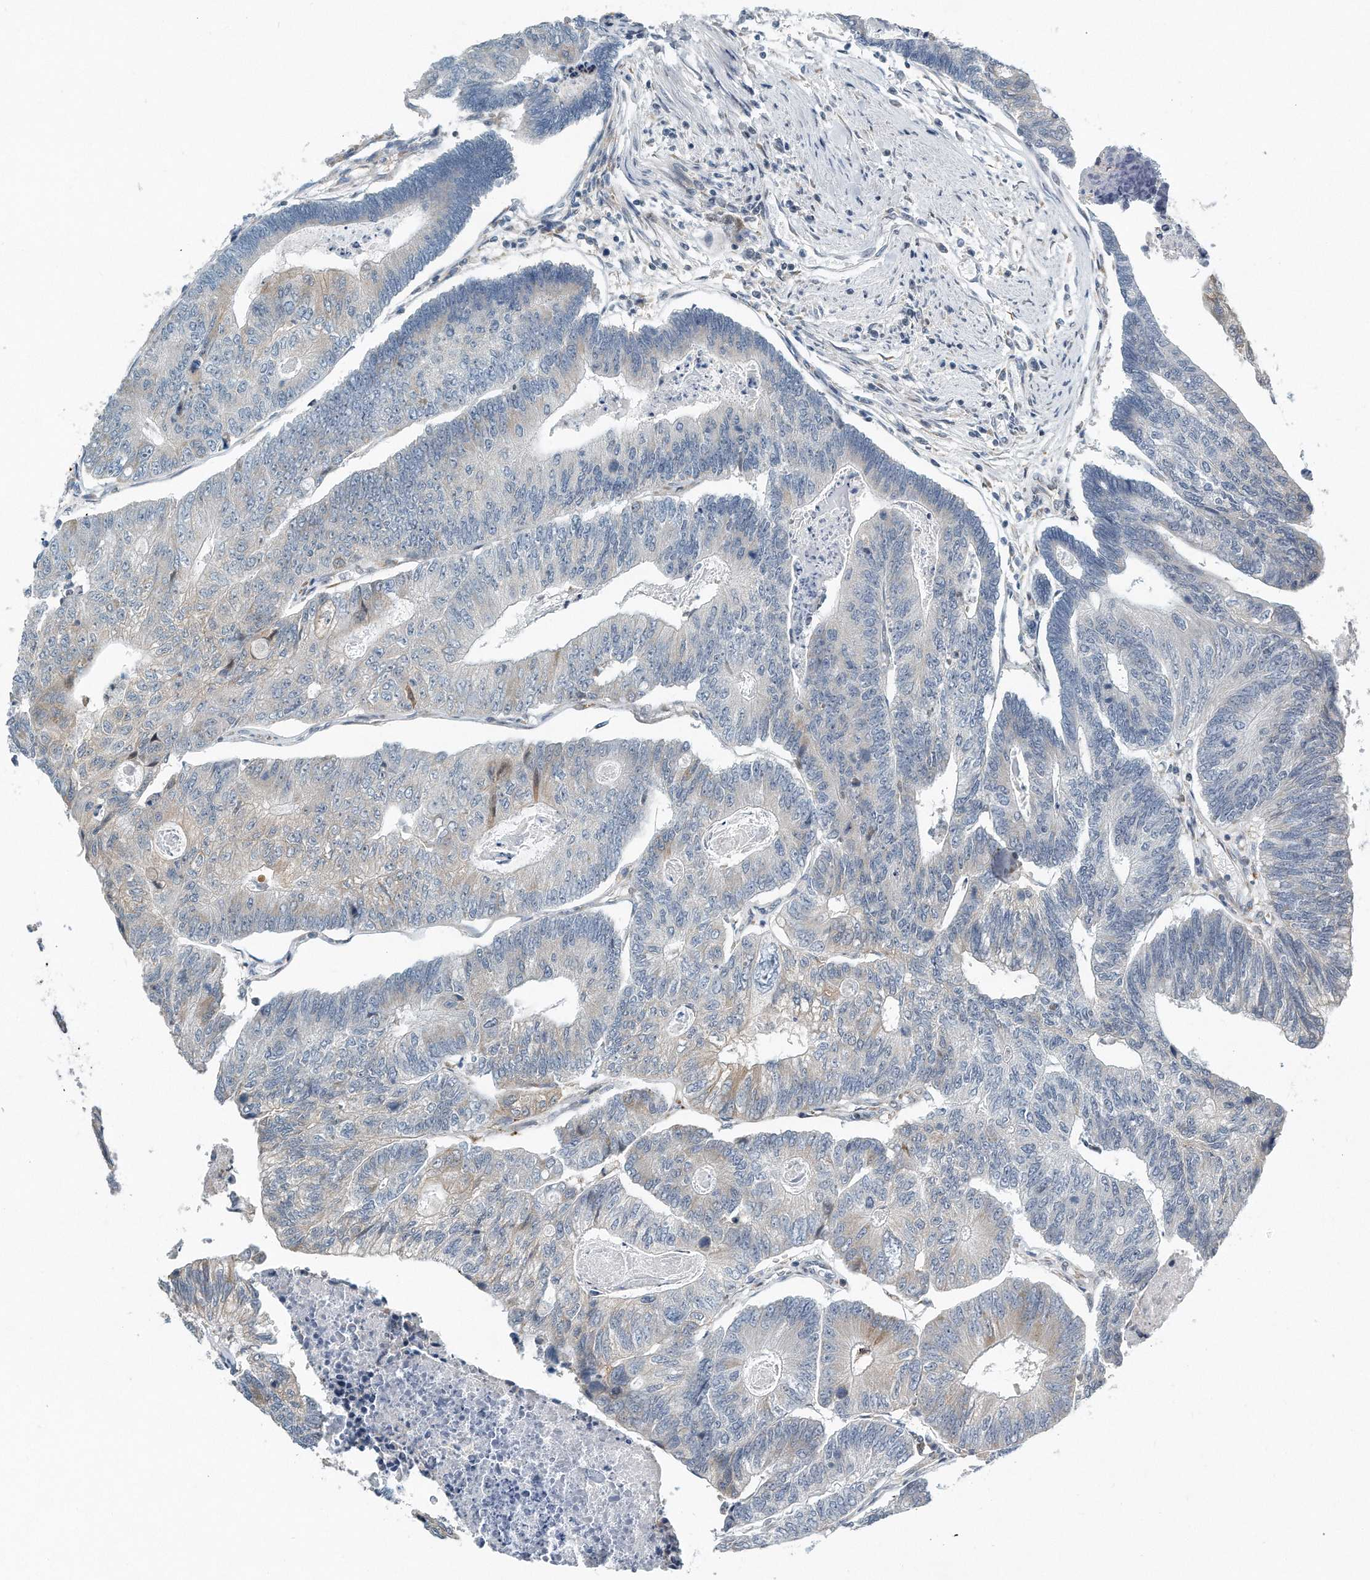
{"staining": {"intensity": "weak", "quantity": "<25%", "location": "cytoplasmic/membranous"}, "tissue": "colorectal cancer", "cell_type": "Tumor cells", "image_type": "cancer", "snomed": [{"axis": "morphology", "description": "Adenocarcinoma, NOS"}, {"axis": "topography", "description": "Colon"}], "caption": "Immunohistochemical staining of human colorectal adenocarcinoma demonstrates no significant positivity in tumor cells.", "gene": "VLDLR", "patient": {"sex": "female", "age": 67}}